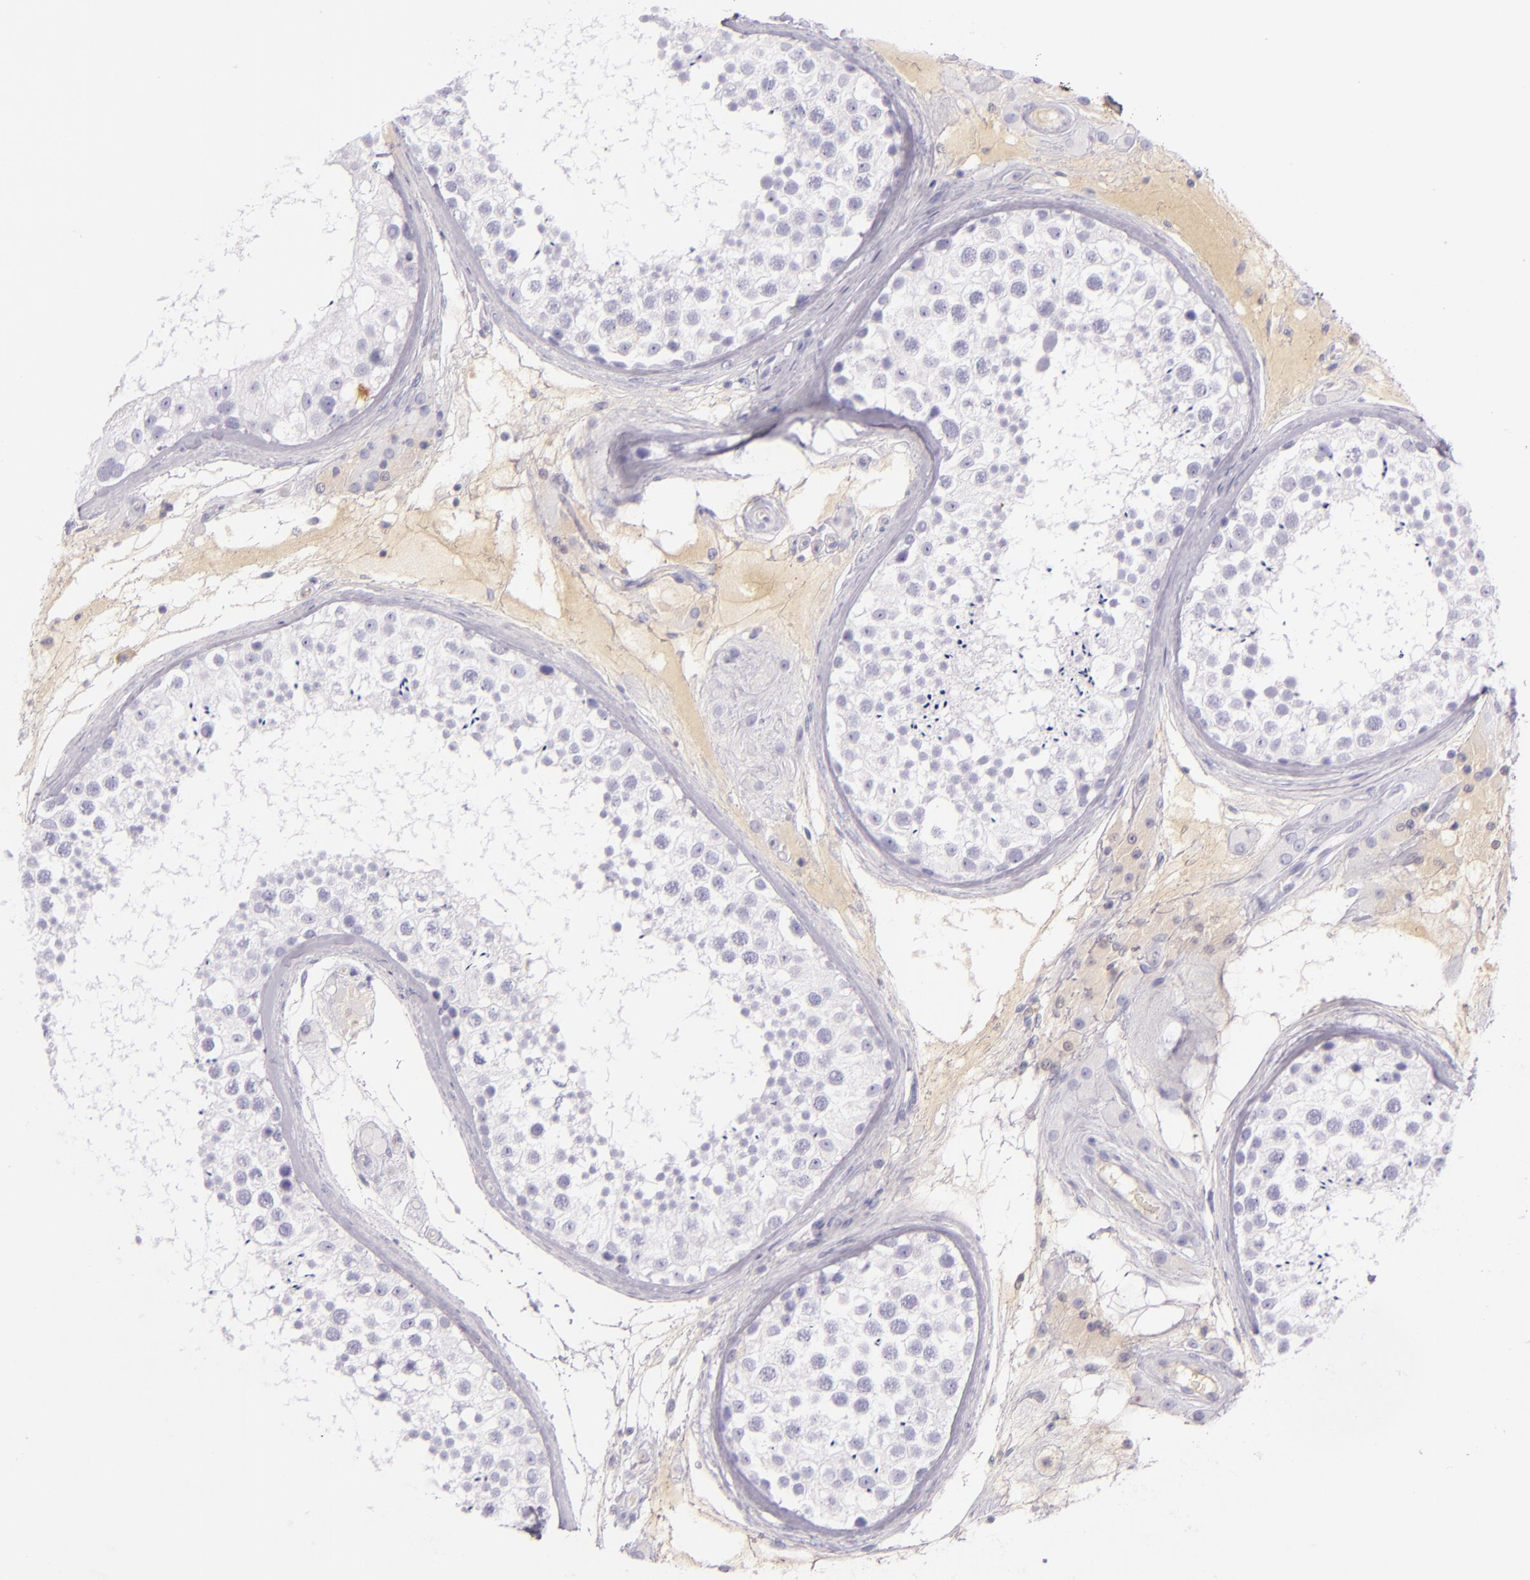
{"staining": {"intensity": "negative", "quantity": "none", "location": "none"}, "tissue": "testis", "cell_type": "Cells in seminiferous ducts", "image_type": "normal", "snomed": [{"axis": "morphology", "description": "Normal tissue, NOS"}, {"axis": "topography", "description": "Testis"}], "caption": "IHC image of normal testis: testis stained with DAB (3,3'-diaminobenzidine) displays no significant protein positivity in cells in seminiferous ducts. (DAB (3,3'-diaminobenzidine) immunohistochemistry visualized using brightfield microscopy, high magnification).", "gene": "ICAM1", "patient": {"sex": "male", "age": 46}}